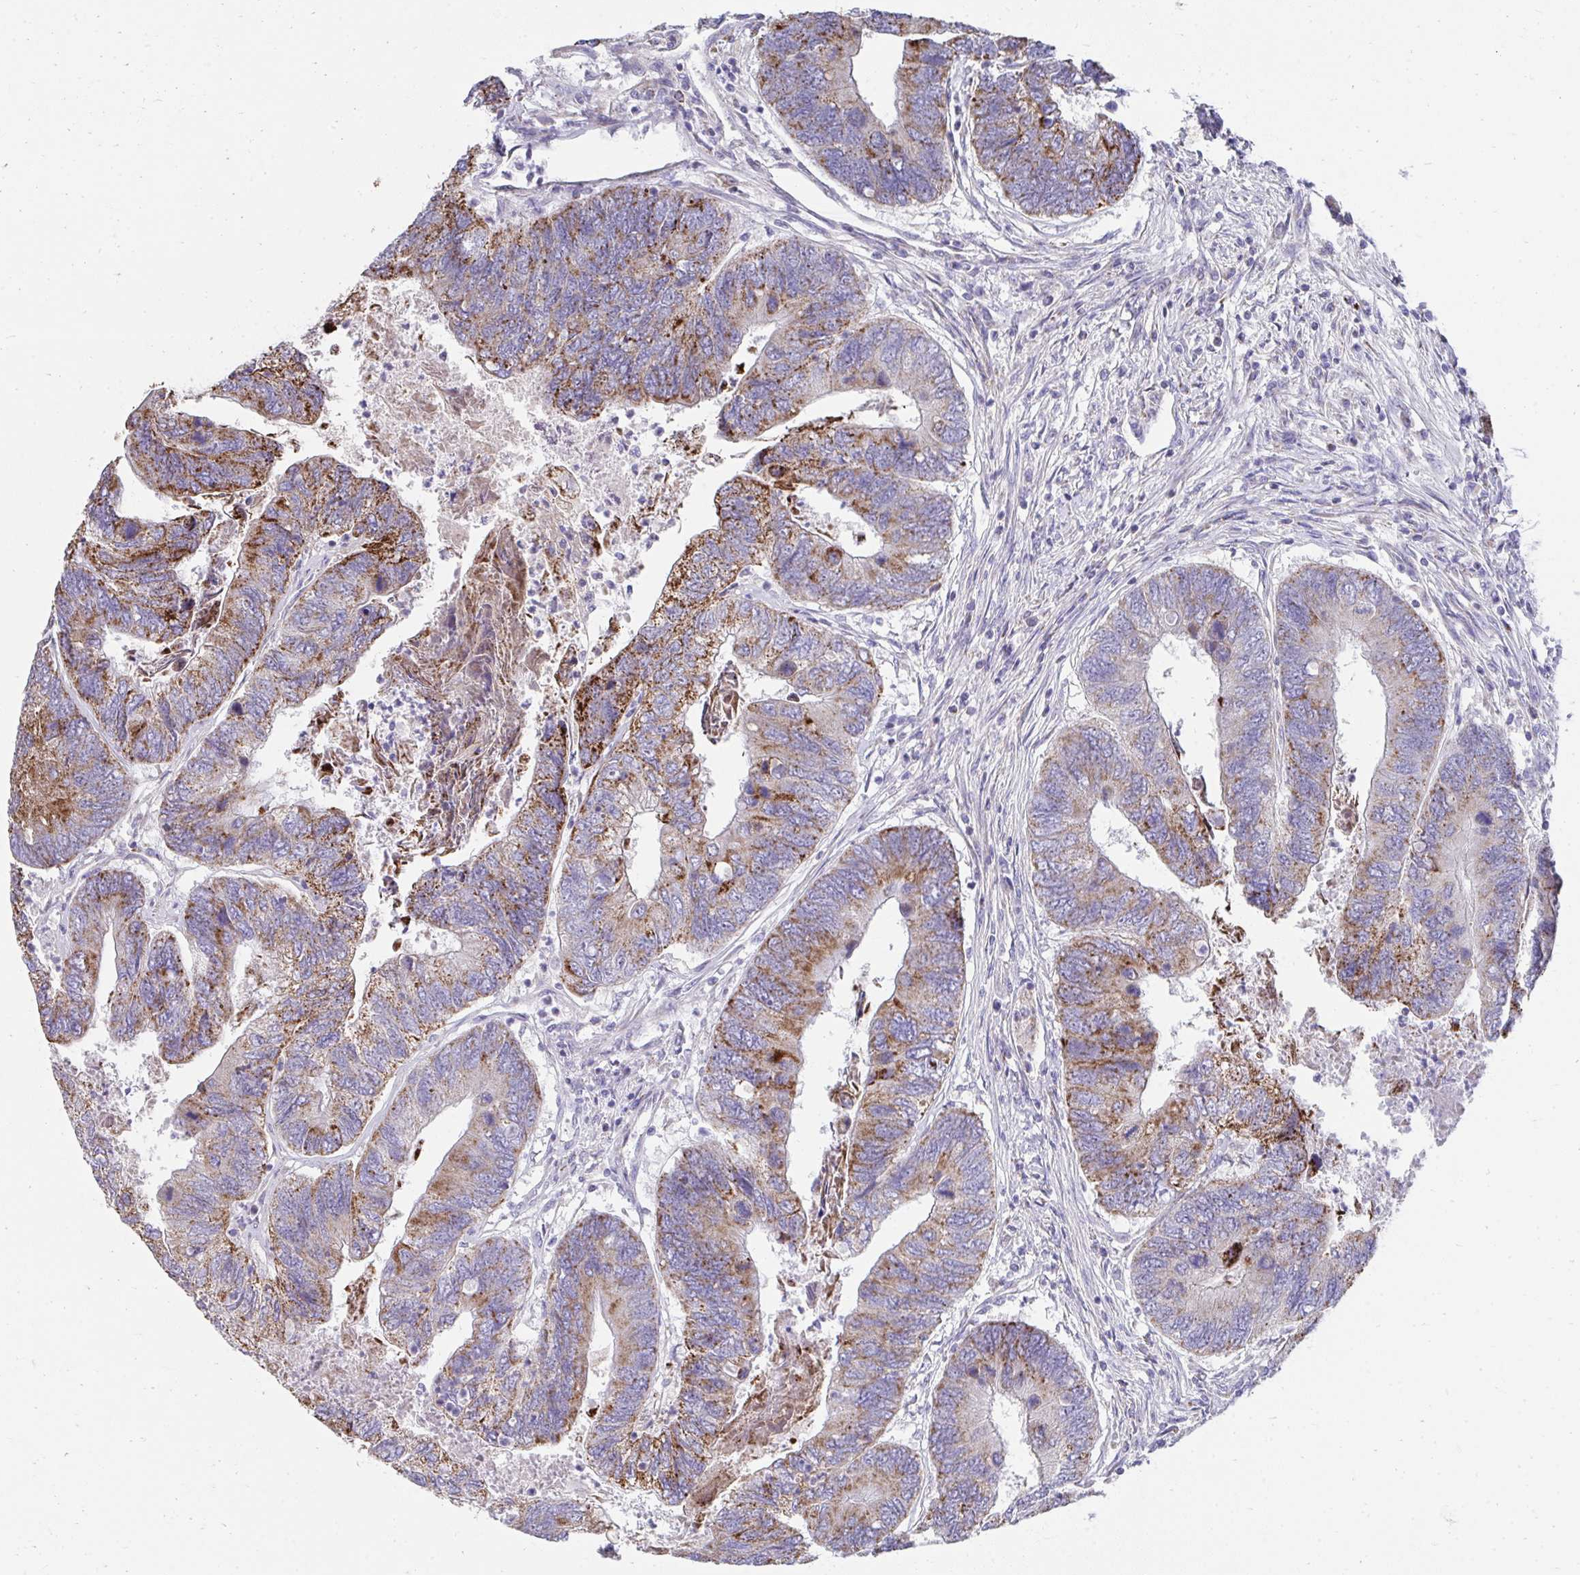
{"staining": {"intensity": "moderate", "quantity": ">75%", "location": "cytoplasmic/membranous"}, "tissue": "colorectal cancer", "cell_type": "Tumor cells", "image_type": "cancer", "snomed": [{"axis": "morphology", "description": "Adenocarcinoma, NOS"}, {"axis": "topography", "description": "Colon"}], "caption": "A photomicrograph of colorectal cancer (adenocarcinoma) stained for a protein exhibits moderate cytoplasmic/membranous brown staining in tumor cells.", "gene": "PRRG3", "patient": {"sex": "female", "age": 67}}